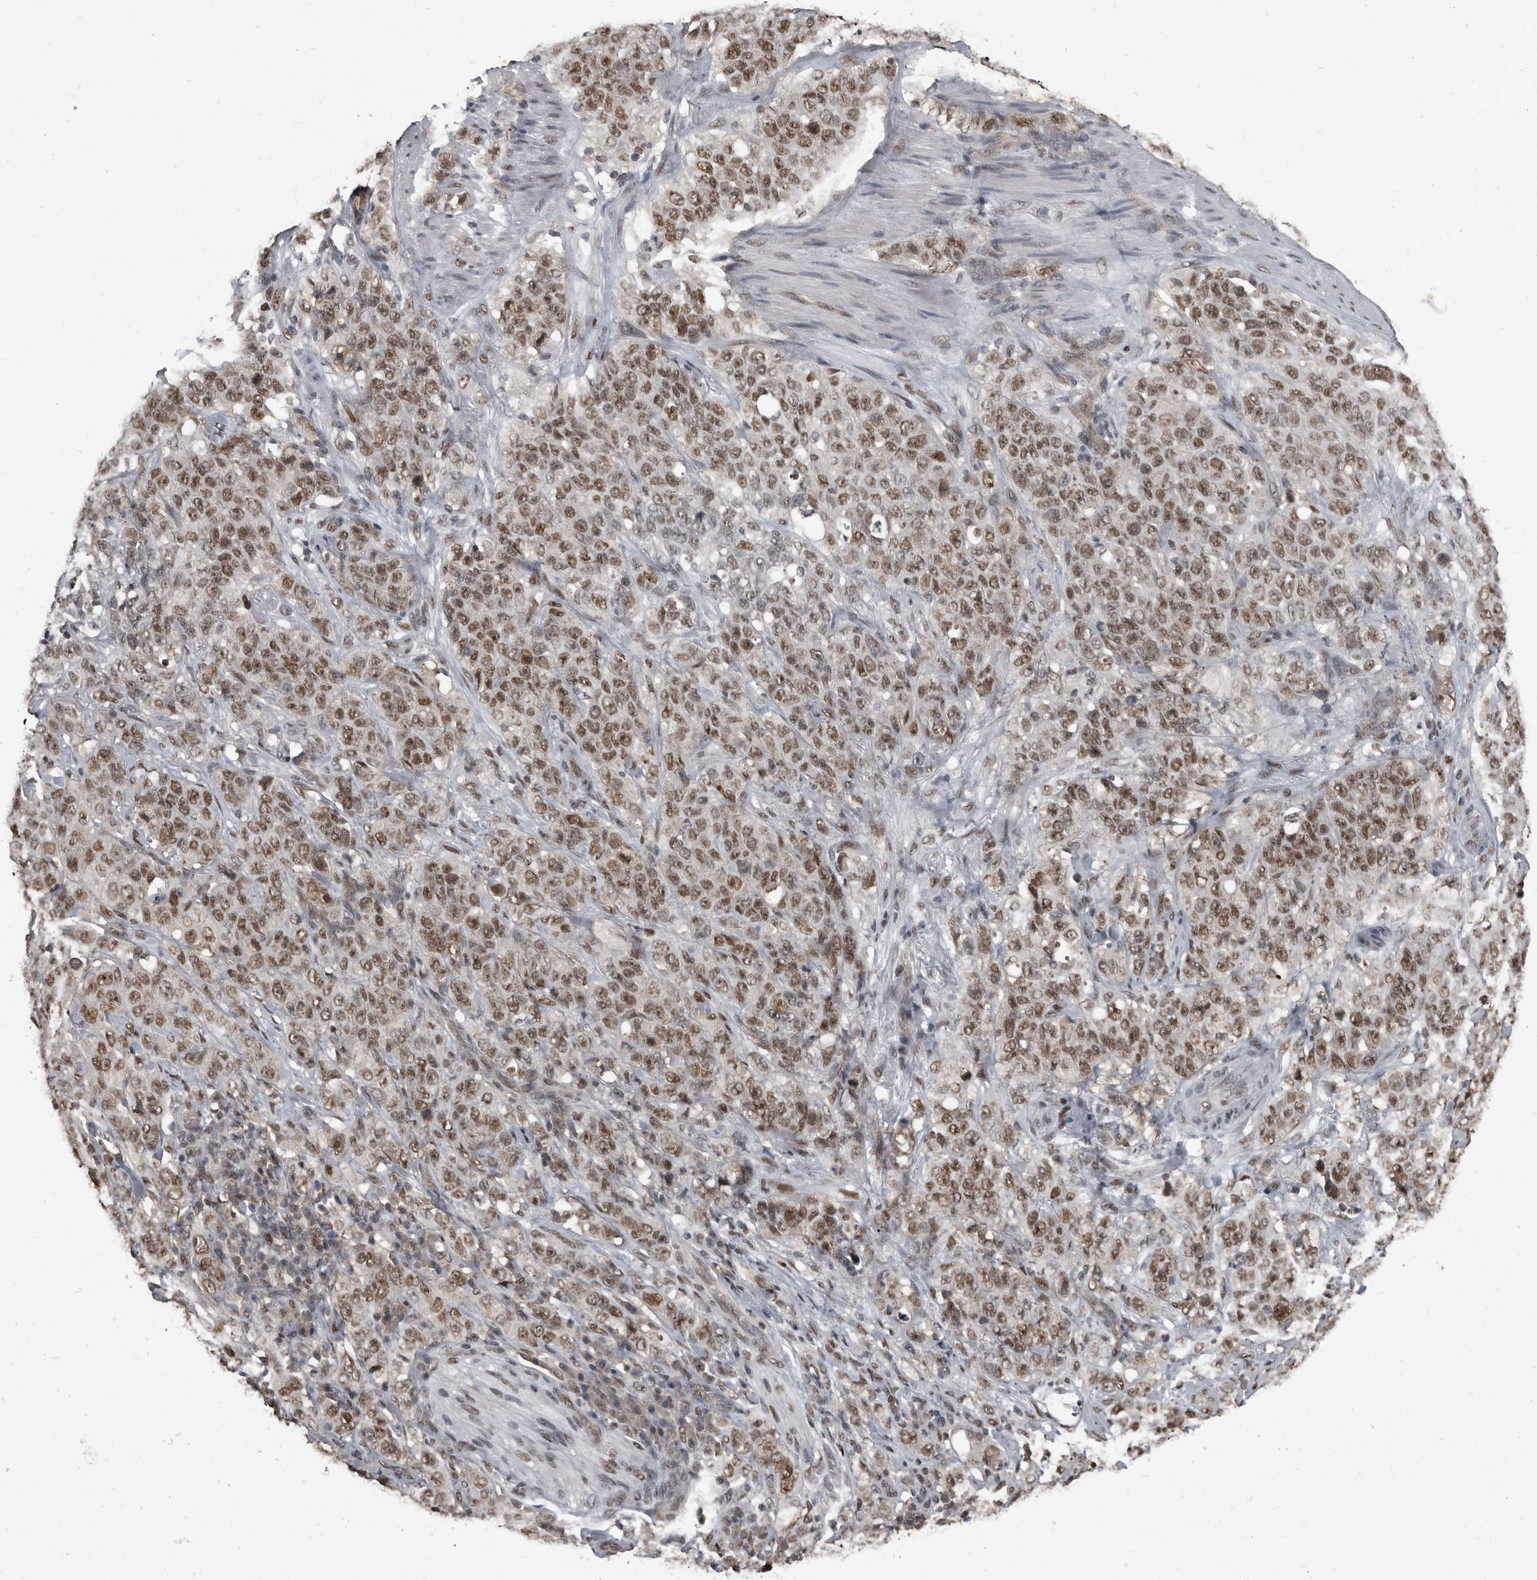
{"staining": {"intensity": "moderate", "quantity": ">75%", "location": "nuclear"}, "tissue": "stomach cancer", "cell_type": "Tumor cells", "image_type": "cancer", "snomed": [{"axis": "morphology", "description": "Adenocarcinoma, NOS"}, {"axis": "topography", "description": "Stomach"}], "caption": "Human stomach cancer stained with a brown dye displays moderate nuclear positive expression in approximately >75% of tumor cells.", "gene": "CHD1L", "patient": {"sex": "male", "age": 48}}